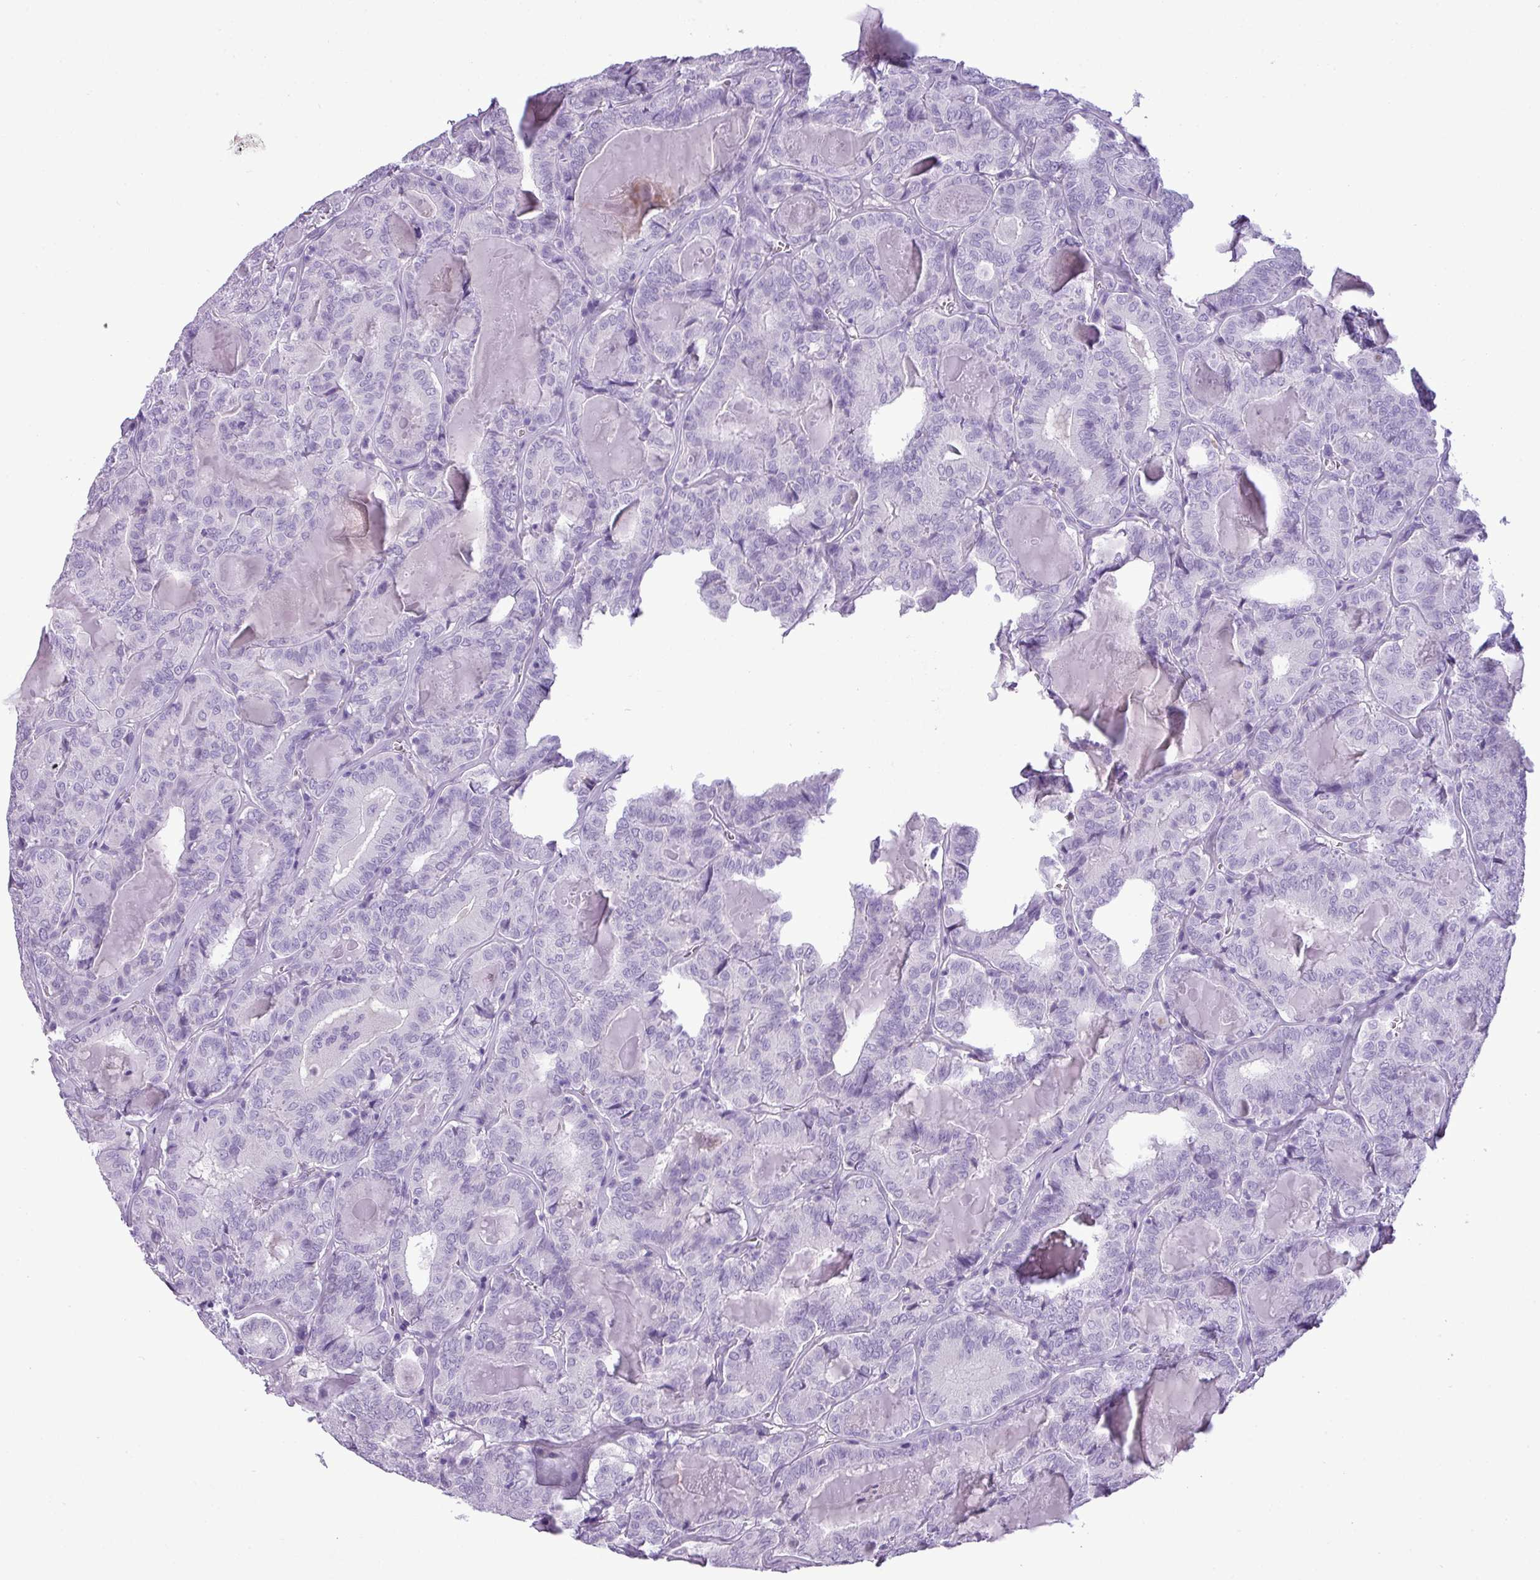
{"staining": {"intensity": "negative", "quantity": "none", "location": "none"}, "tissue": "thyroid cancer", "cell_type": "Tumor cells", "image_type": "cancer", "snomed": [{"axis": "morphology", "description": "Papillary adenocarcinoma, NOS"}, {"axis": "topography", "description": "Thyroid gland"}], "caption": "IHC of human thyroid cancer (papillary adenocarcinoma) shows no positivity in tumor cells.", "gene": "RBMXL2", "patient": {"sex": "female", "age": 72}}